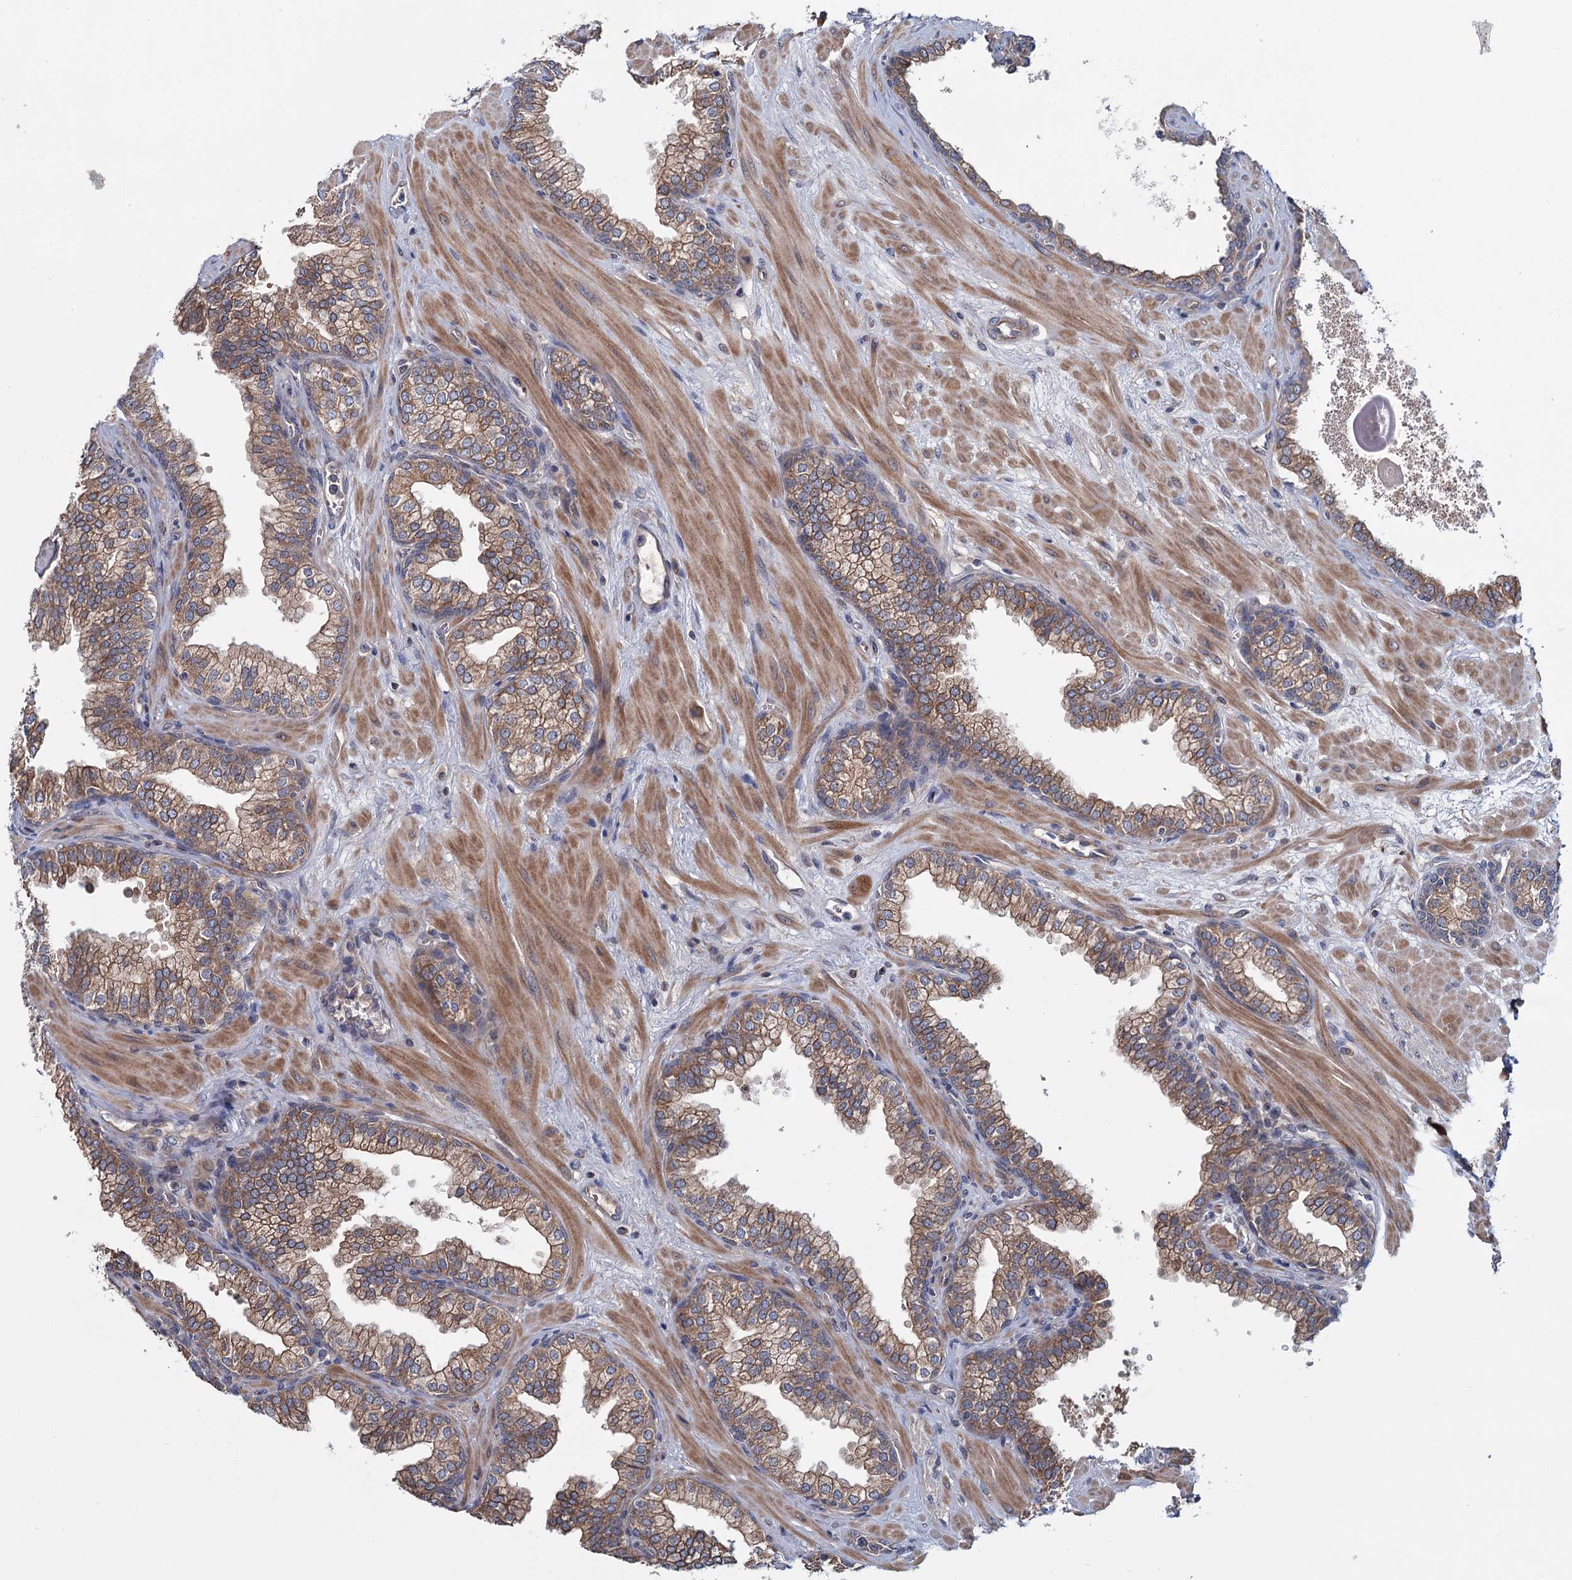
{"staining": {"intensity": "moderate", "quantity": ">75%", "location": "cytoplasmic/membranous"}, "tissue": "prostate", "cell_type": "Glandular cells", "image_type": "normal", "snomed": [{"axis": "morphology", "description": "Normal tissue, NOS"}, {"axis": "topography", "description": "Prostate"}], "caption": "A micrograph of prostate stained for a protein shows moderate cytoplasmic/membranous brown staining in glandular cells.", "gene": "MTRR", "patient": {"sex": "male", "age": 60}}